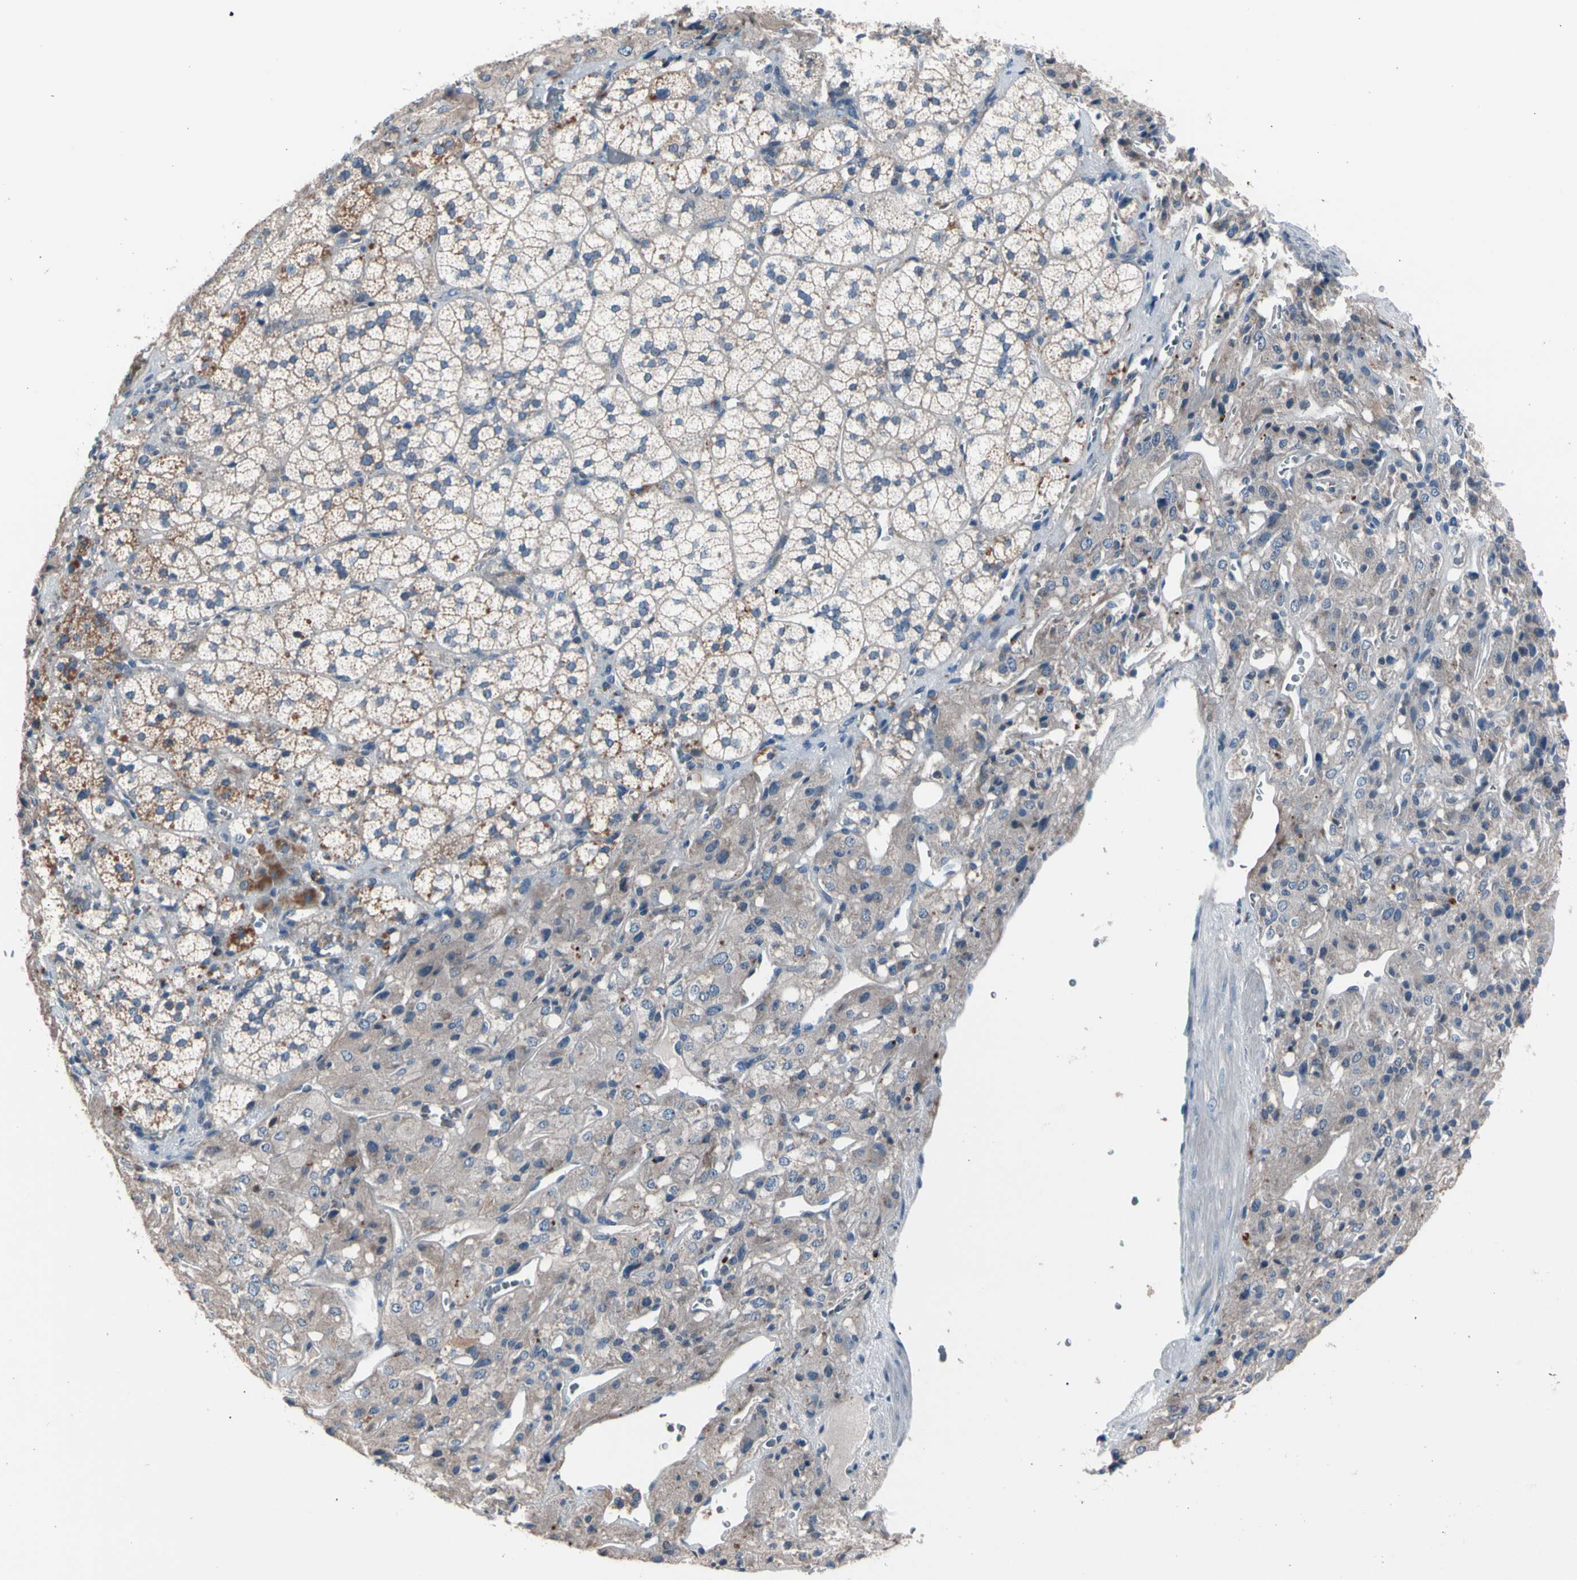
{"staining": {"intensity": "weak", "quantity": "25%-75%", "location": "cytoplasmic/membranous"}, "tissue": "adrenal gland", "cell_type": "Glandular cells", "image_type": "normal", "snomed": [{"axis": "morphology", "description": "Normal tissue, NOS"}, {"axis": "topography", "description": "Adrenal gland"}], "caption": "Protein staining of benign adrenal gland demonstrates weak cytoplasmic/membranous positivity in approximately 25%-75% of glandular cells. Nuclei are stained in blue.", "gene": "CASQ1", "patient": {"sex": "female", "age": 44}}